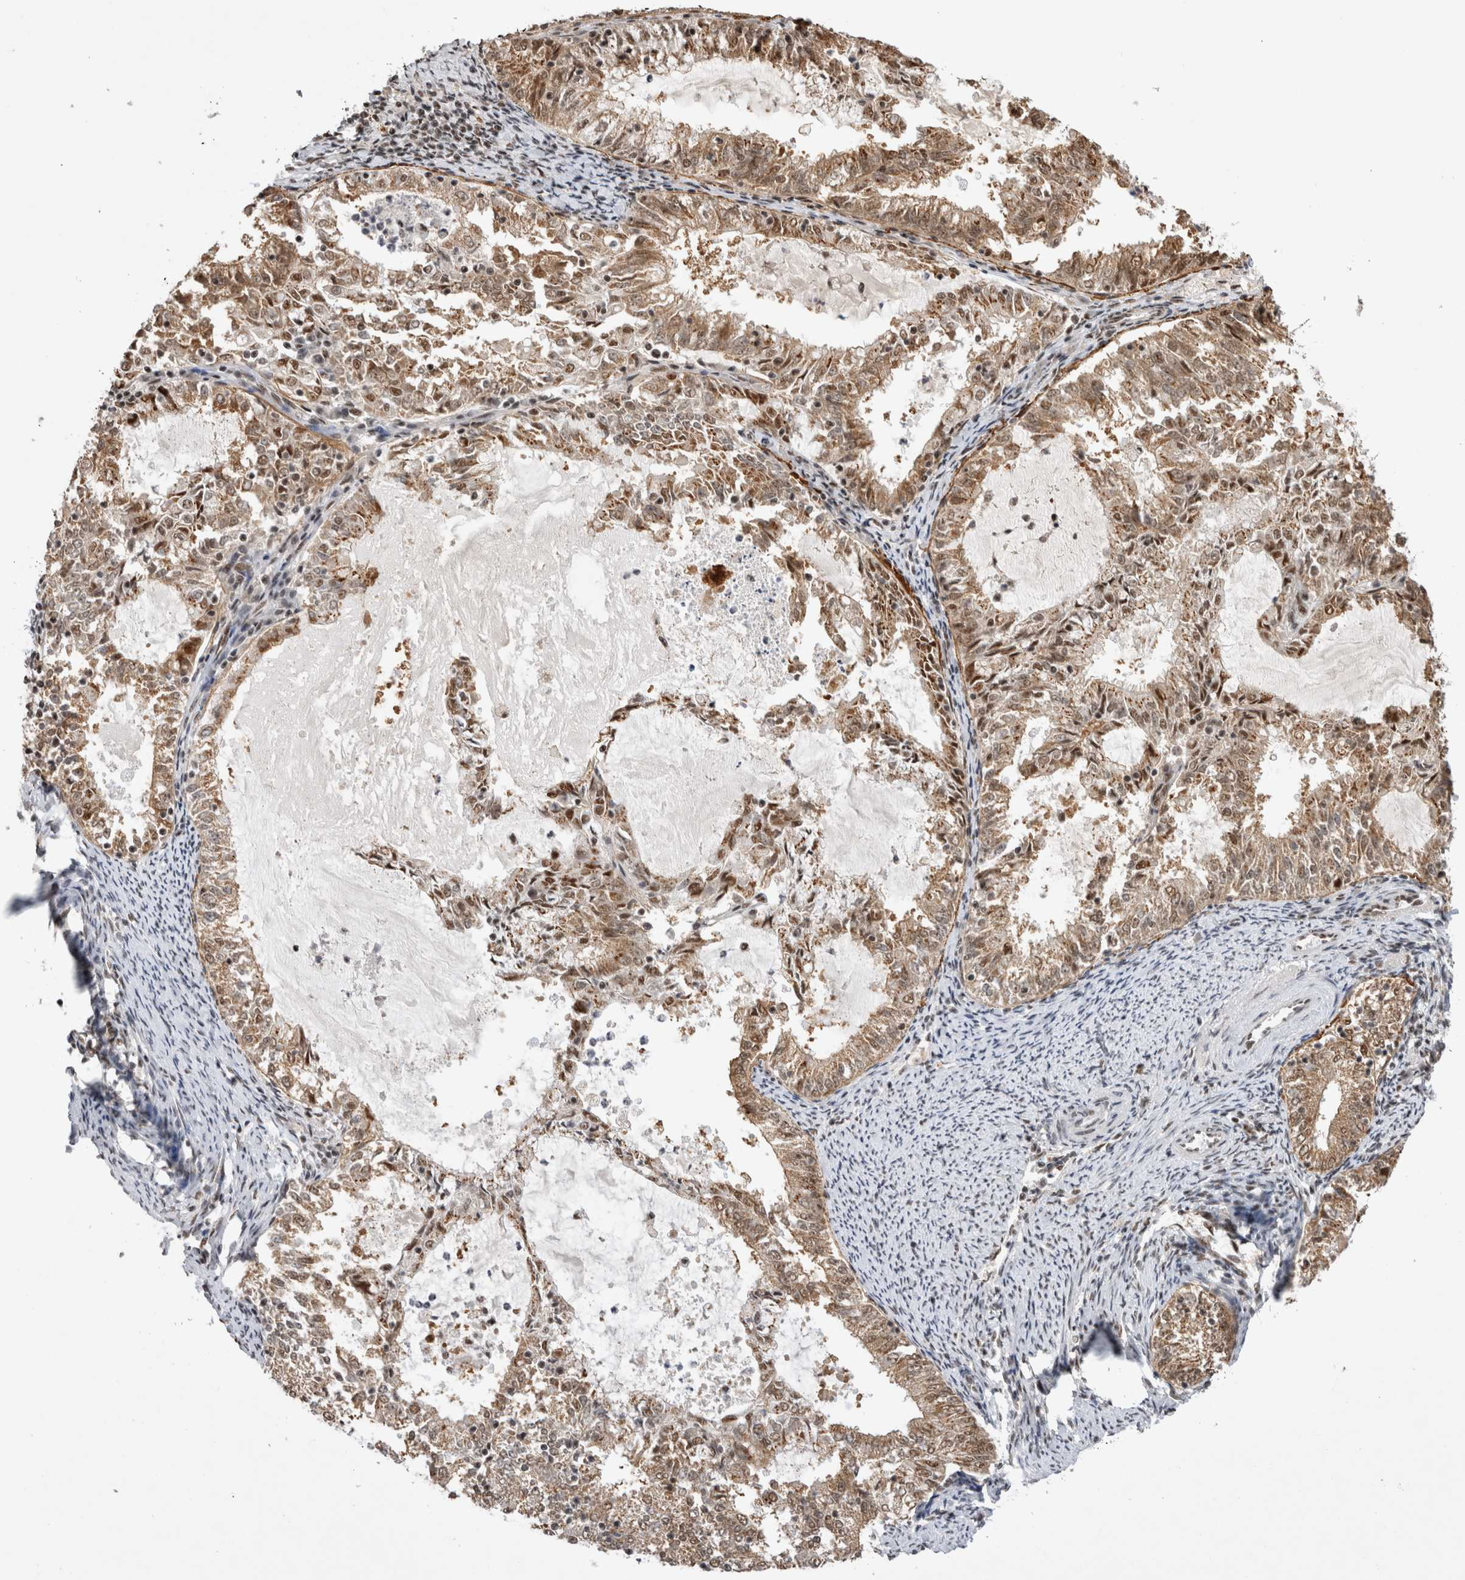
{"staining": {"intensity": "moderate", "quantity": ">75%", "location": "cytoplasmic/membranous,nuclear"}, "tissue": "endometrial cancer", "cell_type": "Tumor cells", "image_type": "cancer", "snomed": [{"axis": "morphology", "description": "Adenocarcinoma, NOS"}, {"axis": "topography", "description": "Endometrium"}], "caption": "Endometrial cancer stained with a brown dye exhibits moderate cytoplasmic/membranous and nuclear positive positivity in approximately >75% of tumor cells.", "gene": "EYA2", "patient": {"sex": "female", "age": 57}}